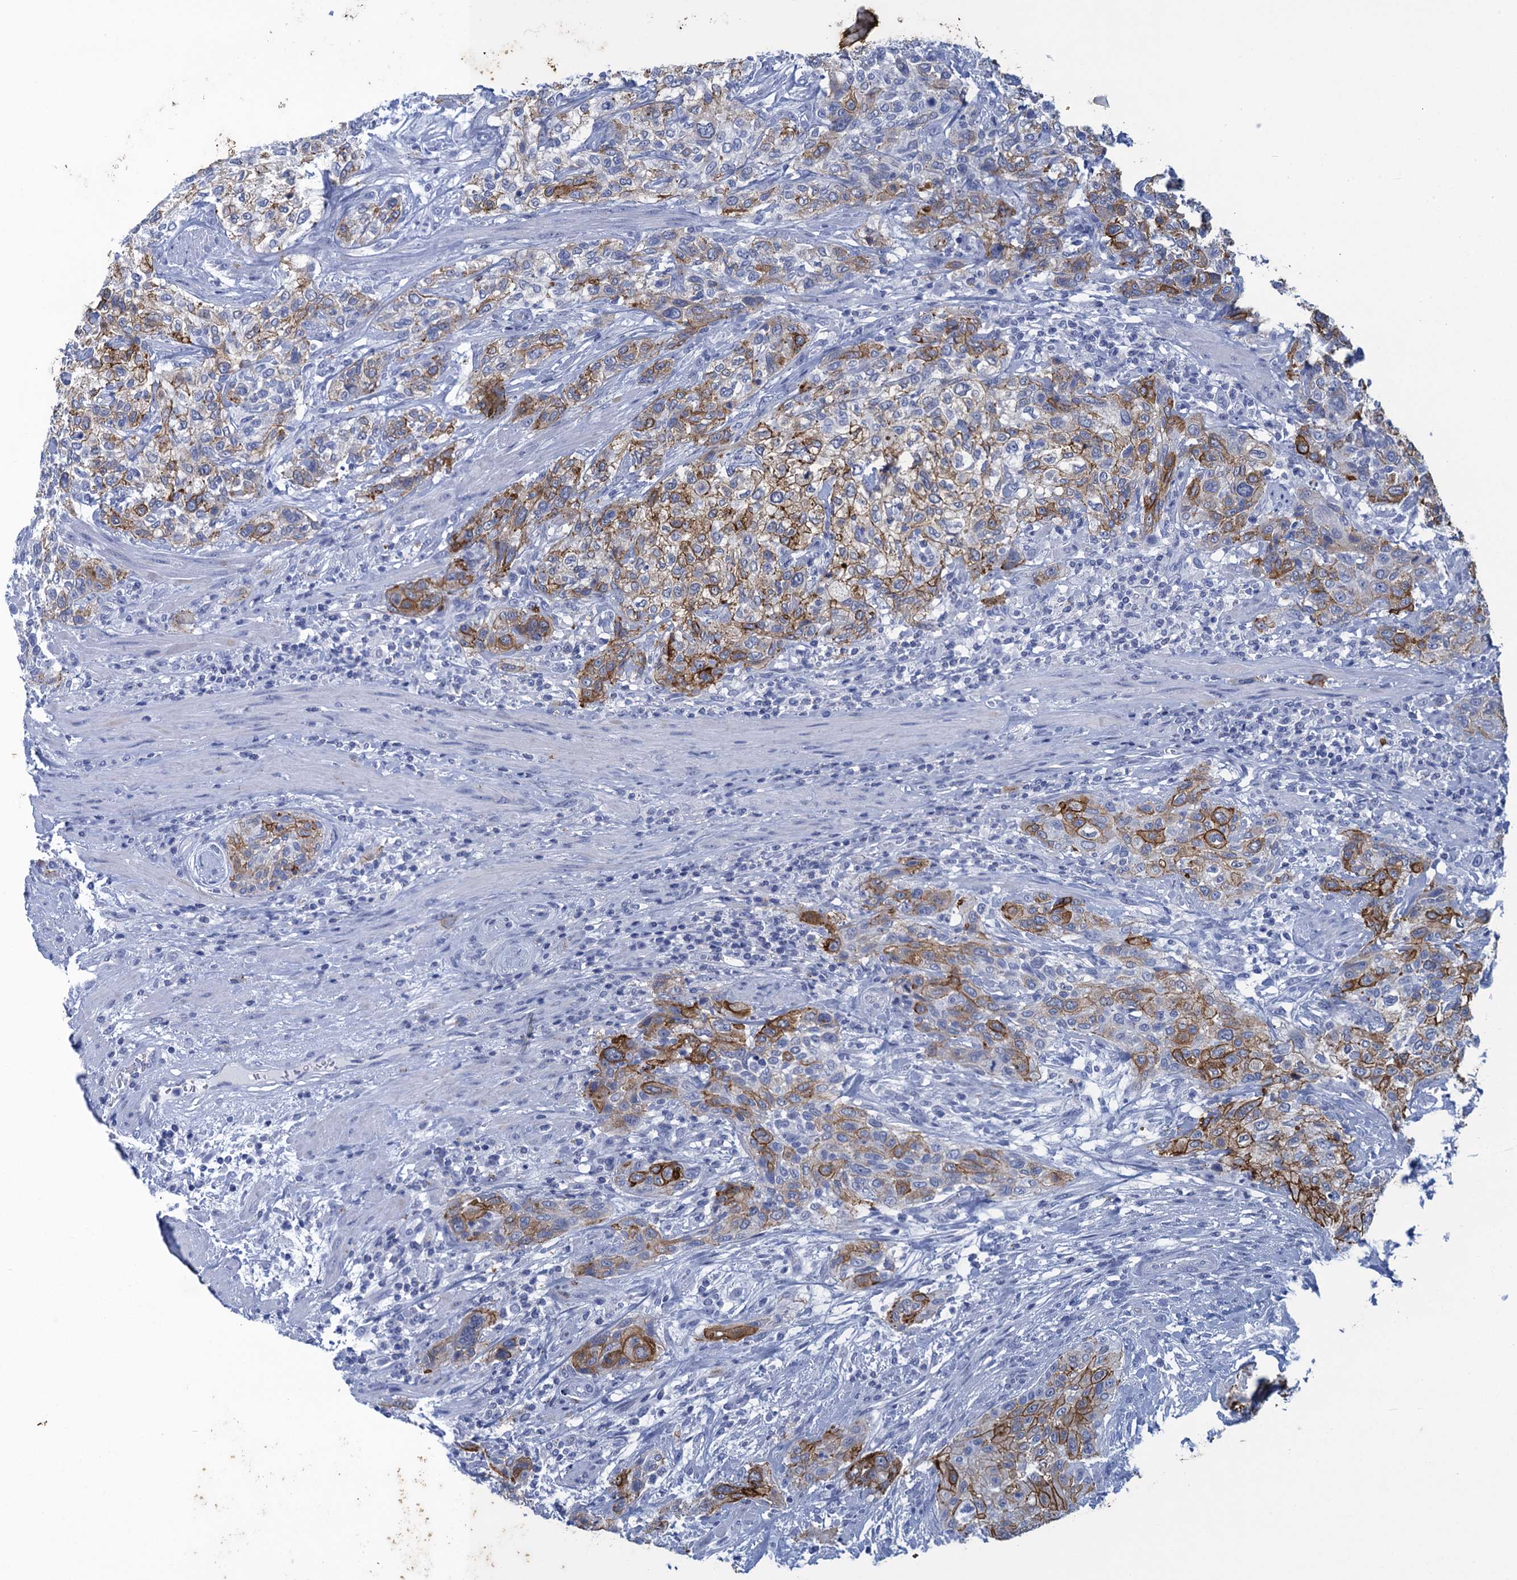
{"staining": {"intensity": "strong", "quantity": "25%-75%", "location": "cytoplasmic/membranous"}, "tissue": "urothelial cancer", "cell_type": "Tumor cells", "image_type": "cancer", "snomed": [{"axis": "morphology", "description": "Normal tissue, NOS"}, {"axis": "morphology", "description": "Urothelial carcinoma, NOS"}, {"axis": "topography", "description": "Urinary bladder"}, {"axis": "topography", "description": "Peripheral nerve tissue"}], "caption": "This micrograph demonstrates immunohistochemistry (IHC) staining of human urothelial cancer, with high strong cytoplasmic/membranous positivity in about 25%-75% of tumor cells.", "gene": "SCEL", "patient": {"sex": "male", "age": 35}}